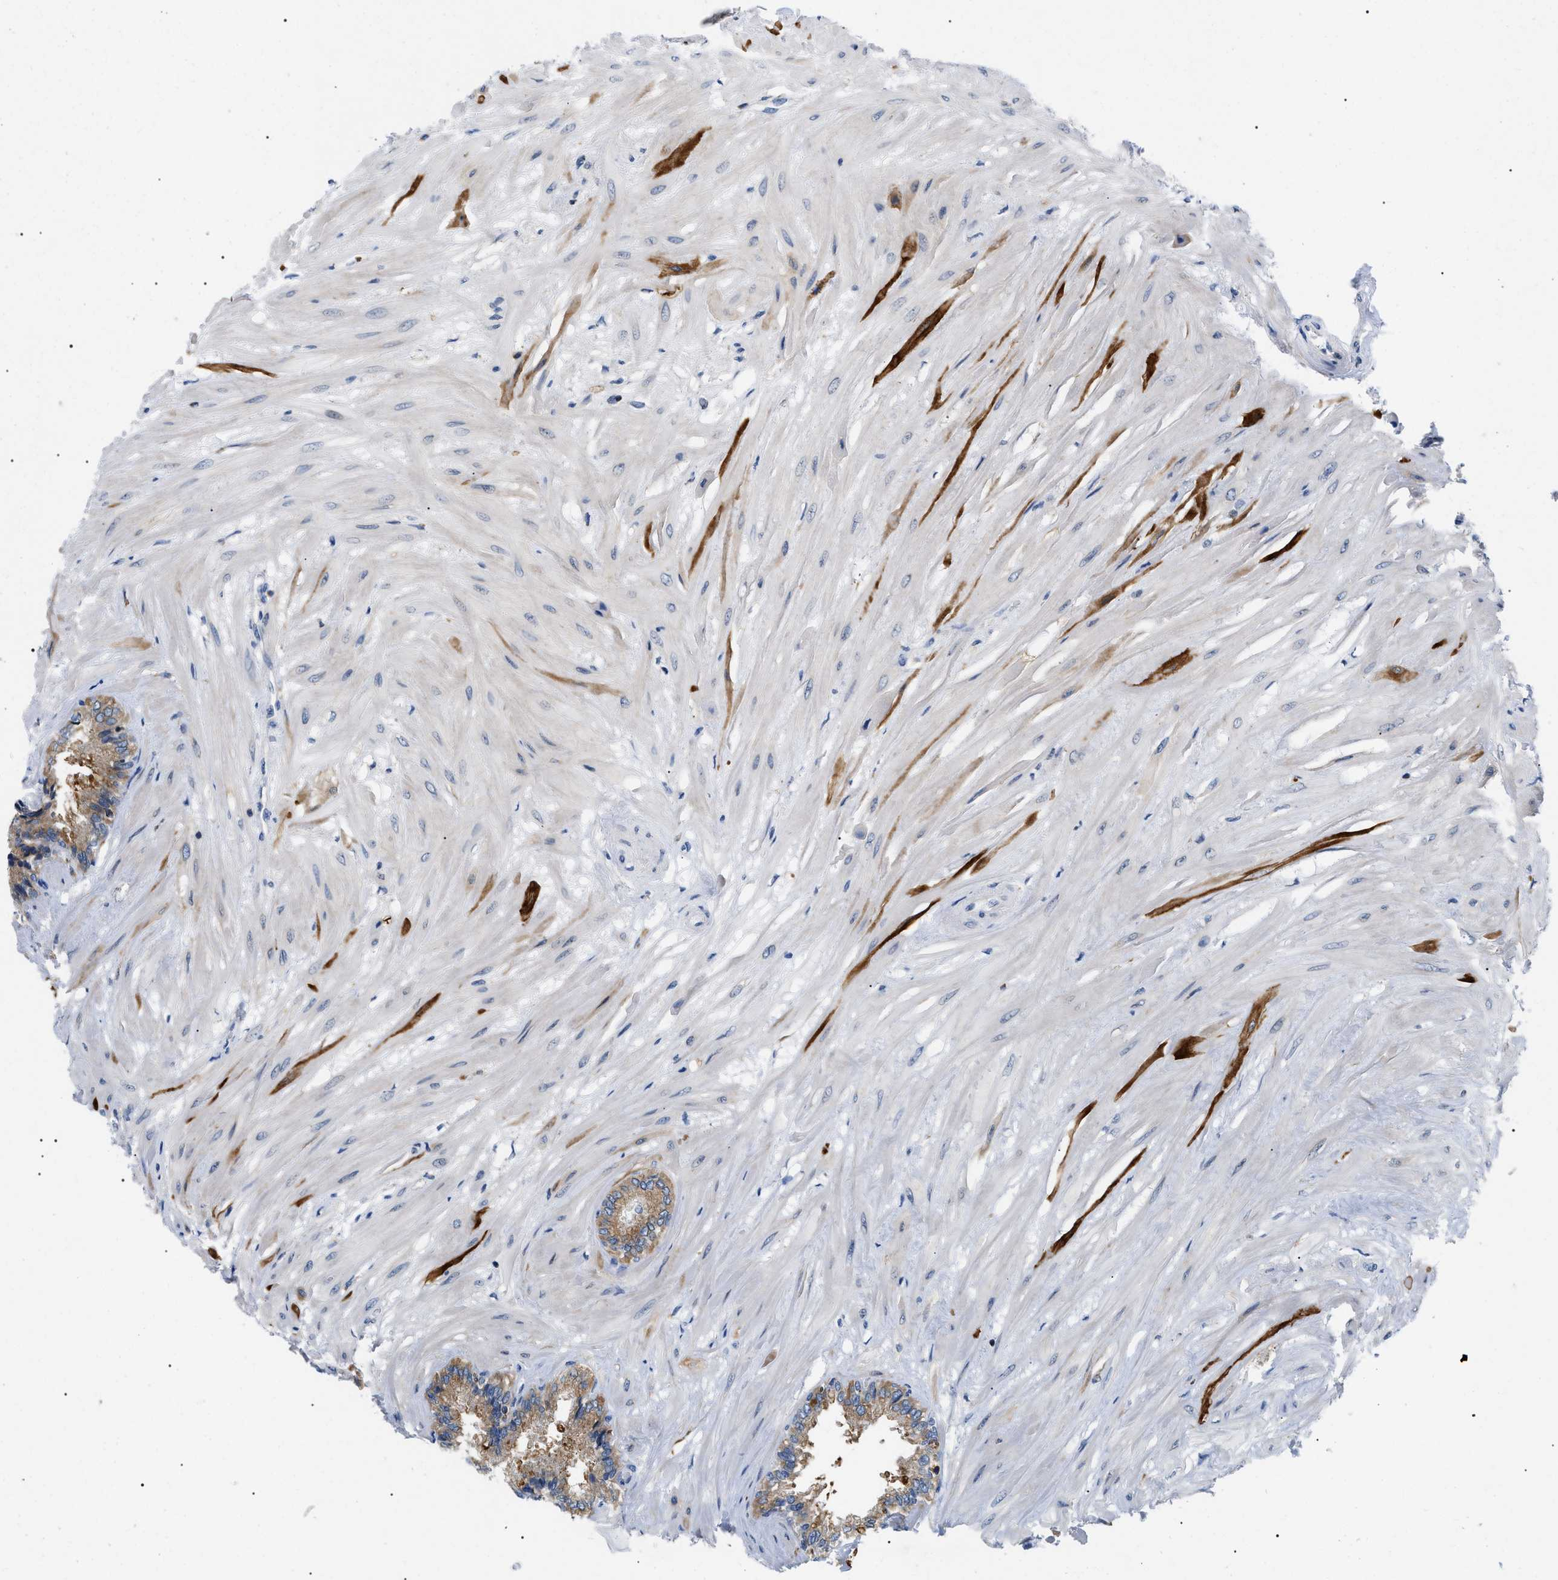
{"staining": {"intensity": "strong", "quantity": ">75%", "location": "cytoplasmic/membranous"}, "tissue": "seminal vesicle", "cell_type": "Glandular cells", "image_type": "normal", "snomed": [{"axis": "morphology", "description": "Normal tissue, NOS"}, {"axis": "topography", "description": "Seminal veicle"}], "caption": "Seminal vesicle was stained to show a protein in brown. There is high levels of strong cytoplasmic/membranous staining in approximately >75% of glandular cells. Using DAB (3,3'-diaminobenzidine) (brown) and hematoxylin (blue) stains, captured at high magnification using brightfield microscopy.", "gene": "DERL1", "patient": {"sex": "male", "age": 46}}